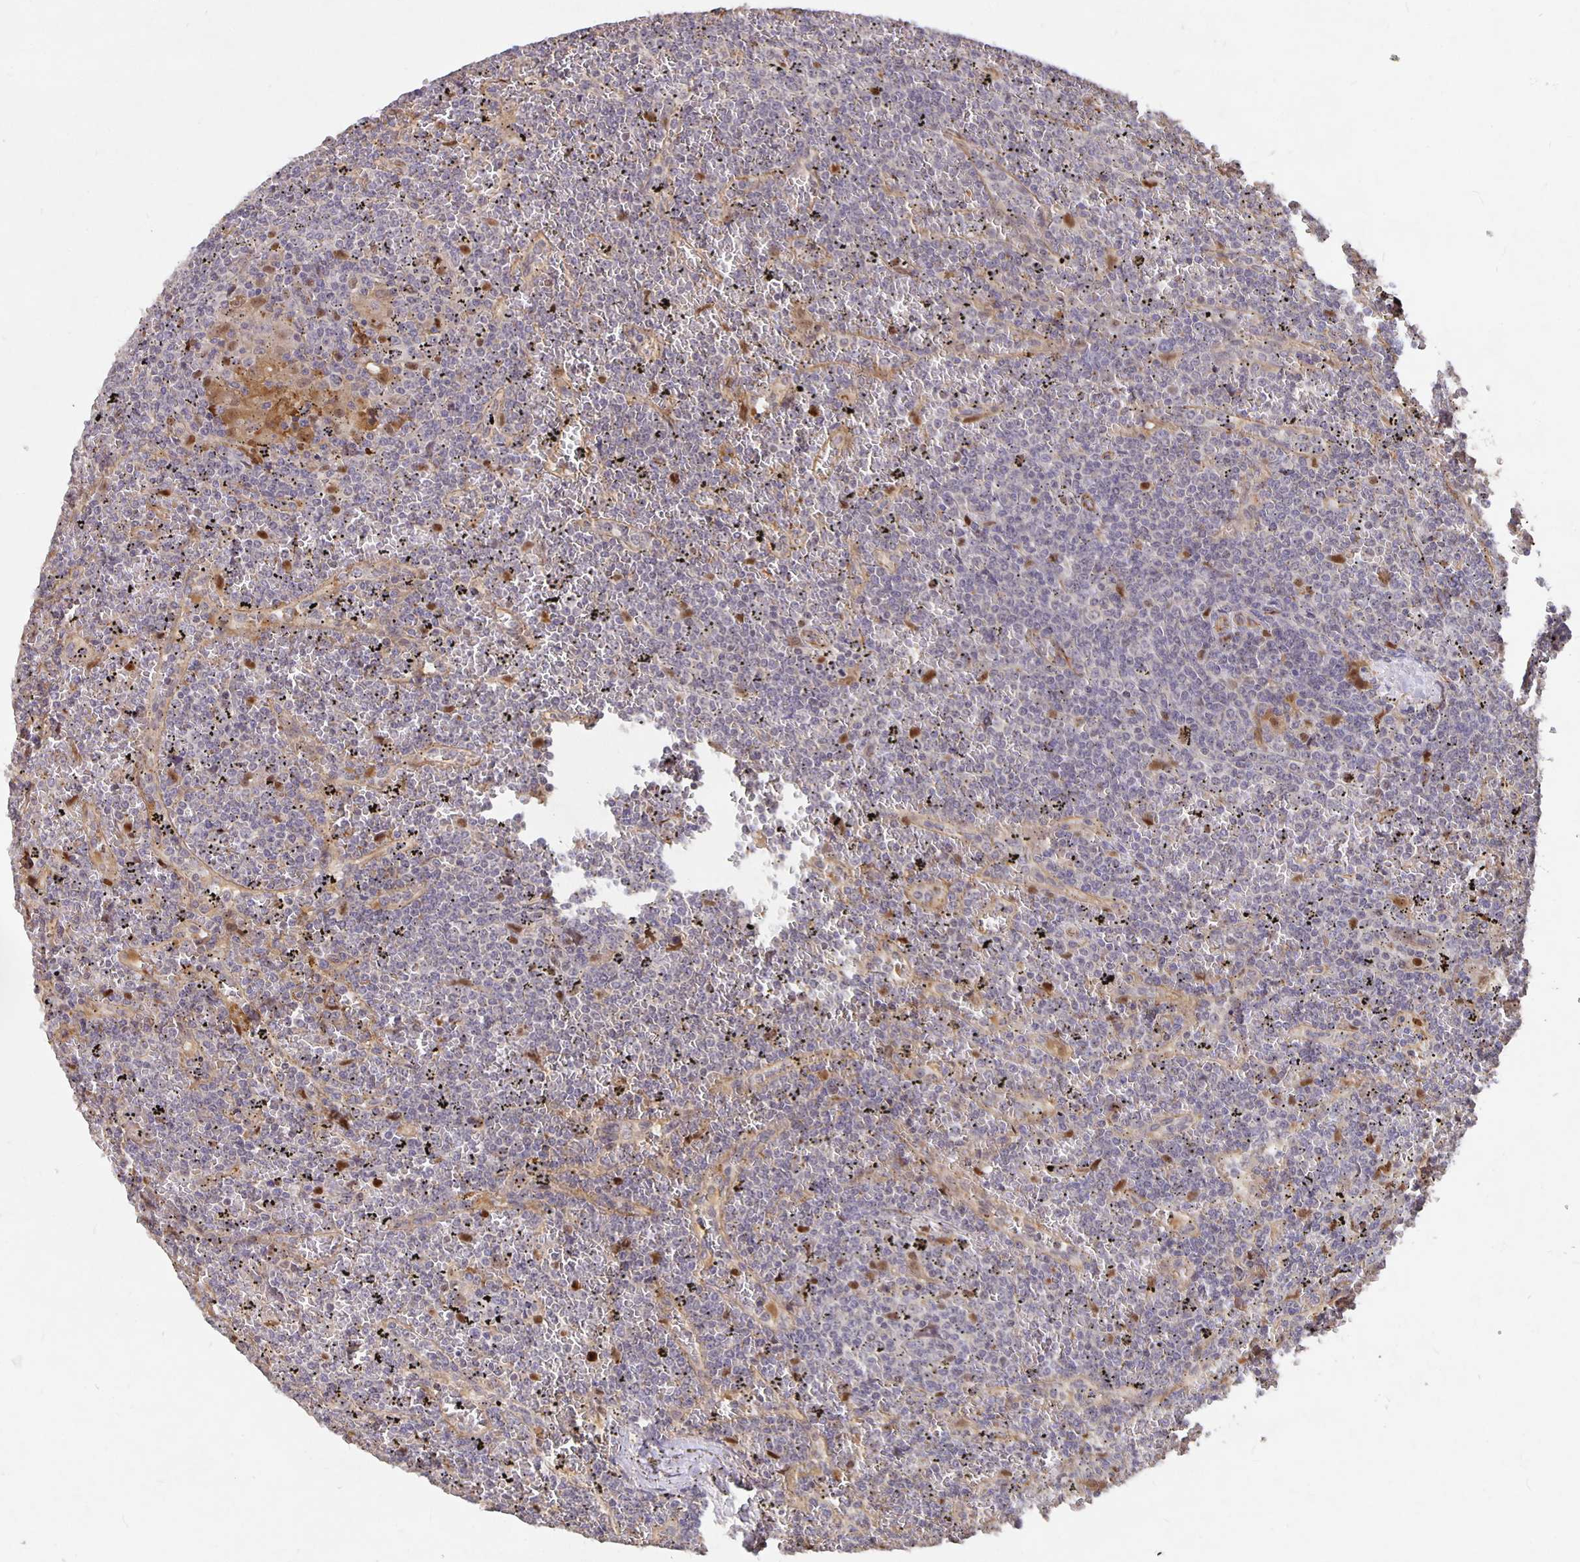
{"staining": {"intensity": "negative", "quantity": "none", "location": "none"}, "tissue": "lymphoma", "cell_type": "Tumor cells", "image_type": "cancer", "snomed": [{"axis": "morphology", "description": "Malignant lymphoma, non-Hodgkin's type, Low grade"}, {"axis": "topography", "description": "Spleen"}], "caption": "Photomicrograph shows no significant protein expression in tumor cells of lymphoma.", "gene": "NOG", "patient": {"sex": "female", "age": 19}}